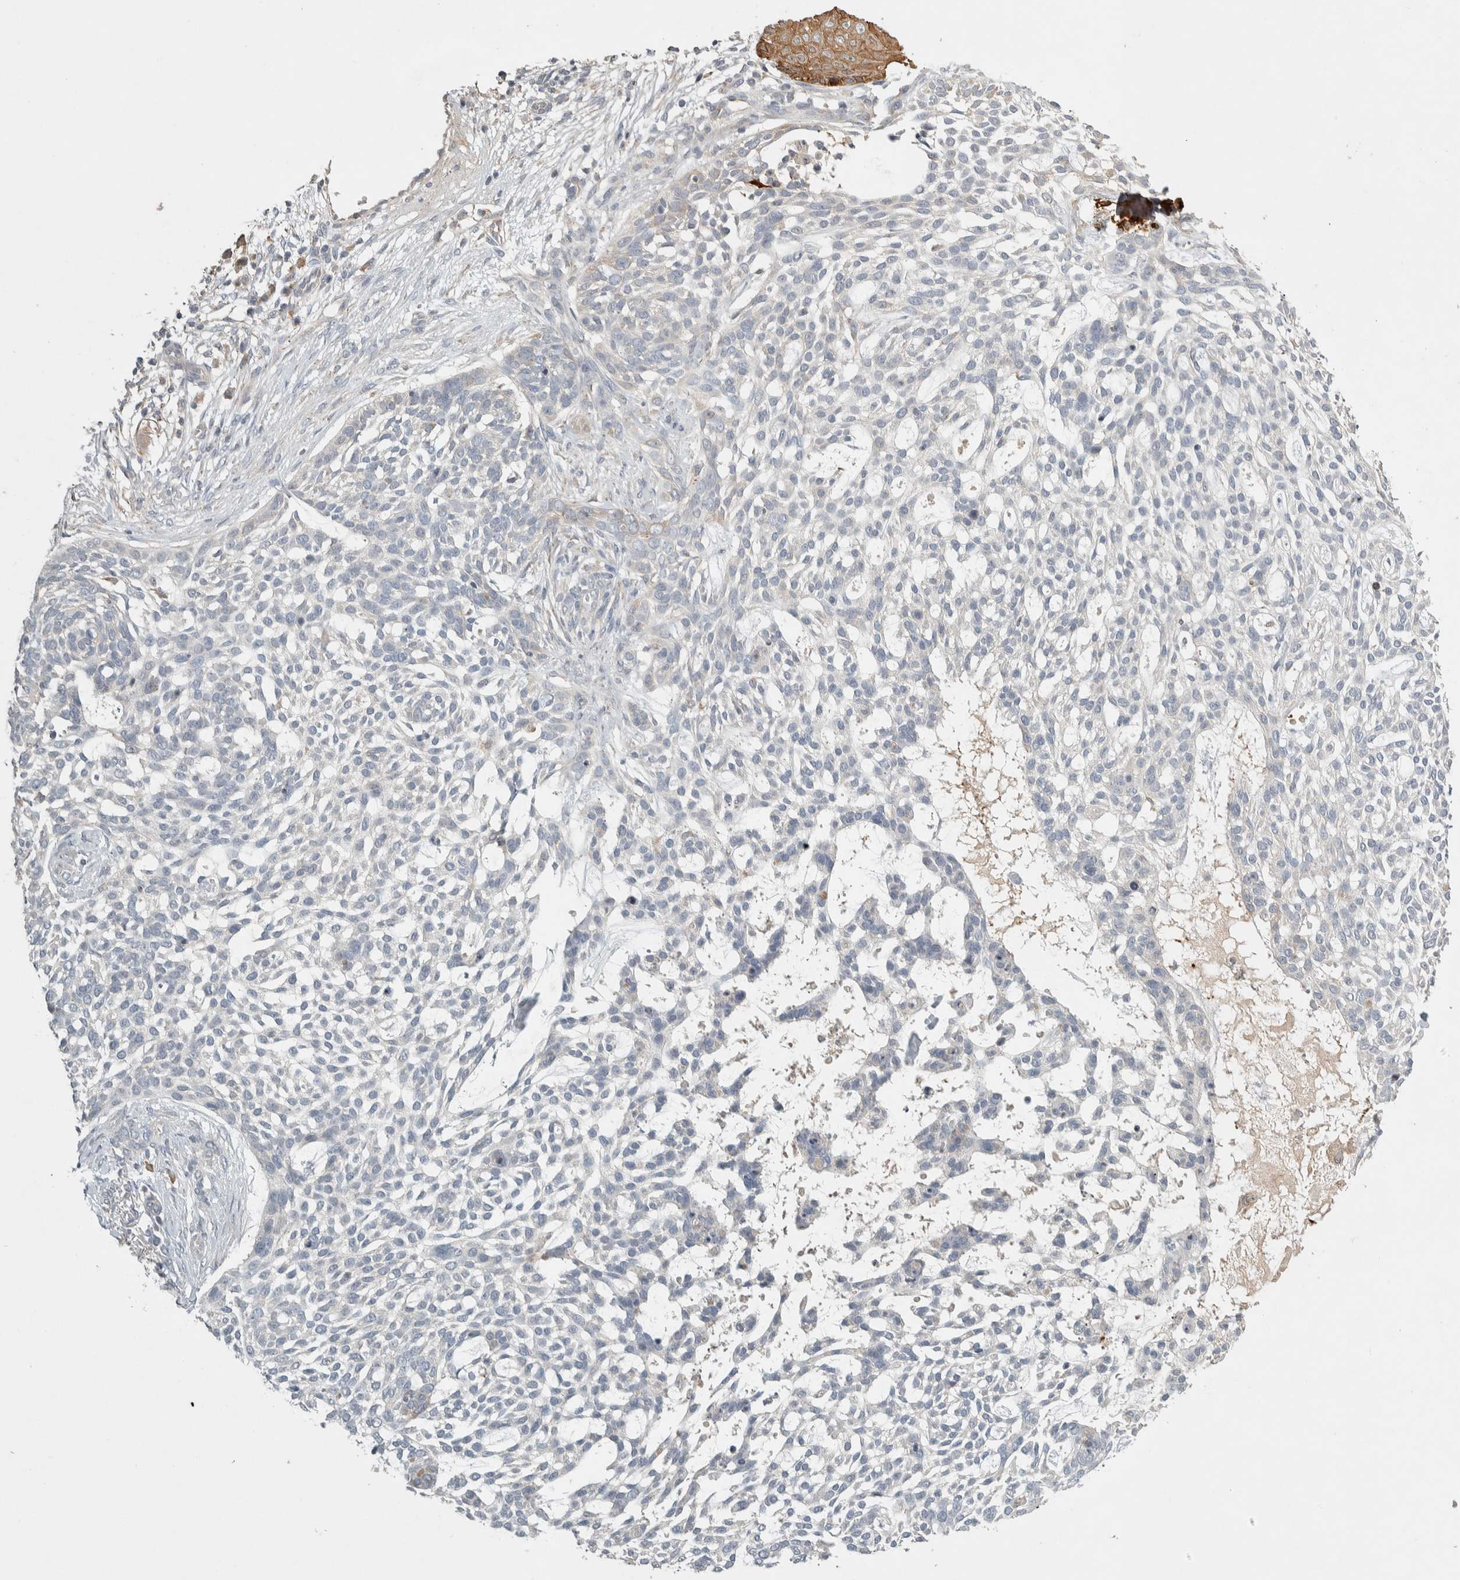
{"staining": {"intensity": "negative", "quantity": "none", "location": "none"}, "tissue": "skin cancer", "cell_type": "Tumor cells", "image_type": "cancer", "snomed": [{"axis": "morphology", "description": "Basal cell carcinoma"}, {"axis": "topography", "description": "Skin"}], "caption": "High power microscopy histopathology image of an immunohistochemistry (IHC) photomicrograph of skin cancer (basal cell carcinoma), revealing no significant positivity in tumor cells.", "gene": "EIF3H", "patient": {"sex": "female", "age": 64}}